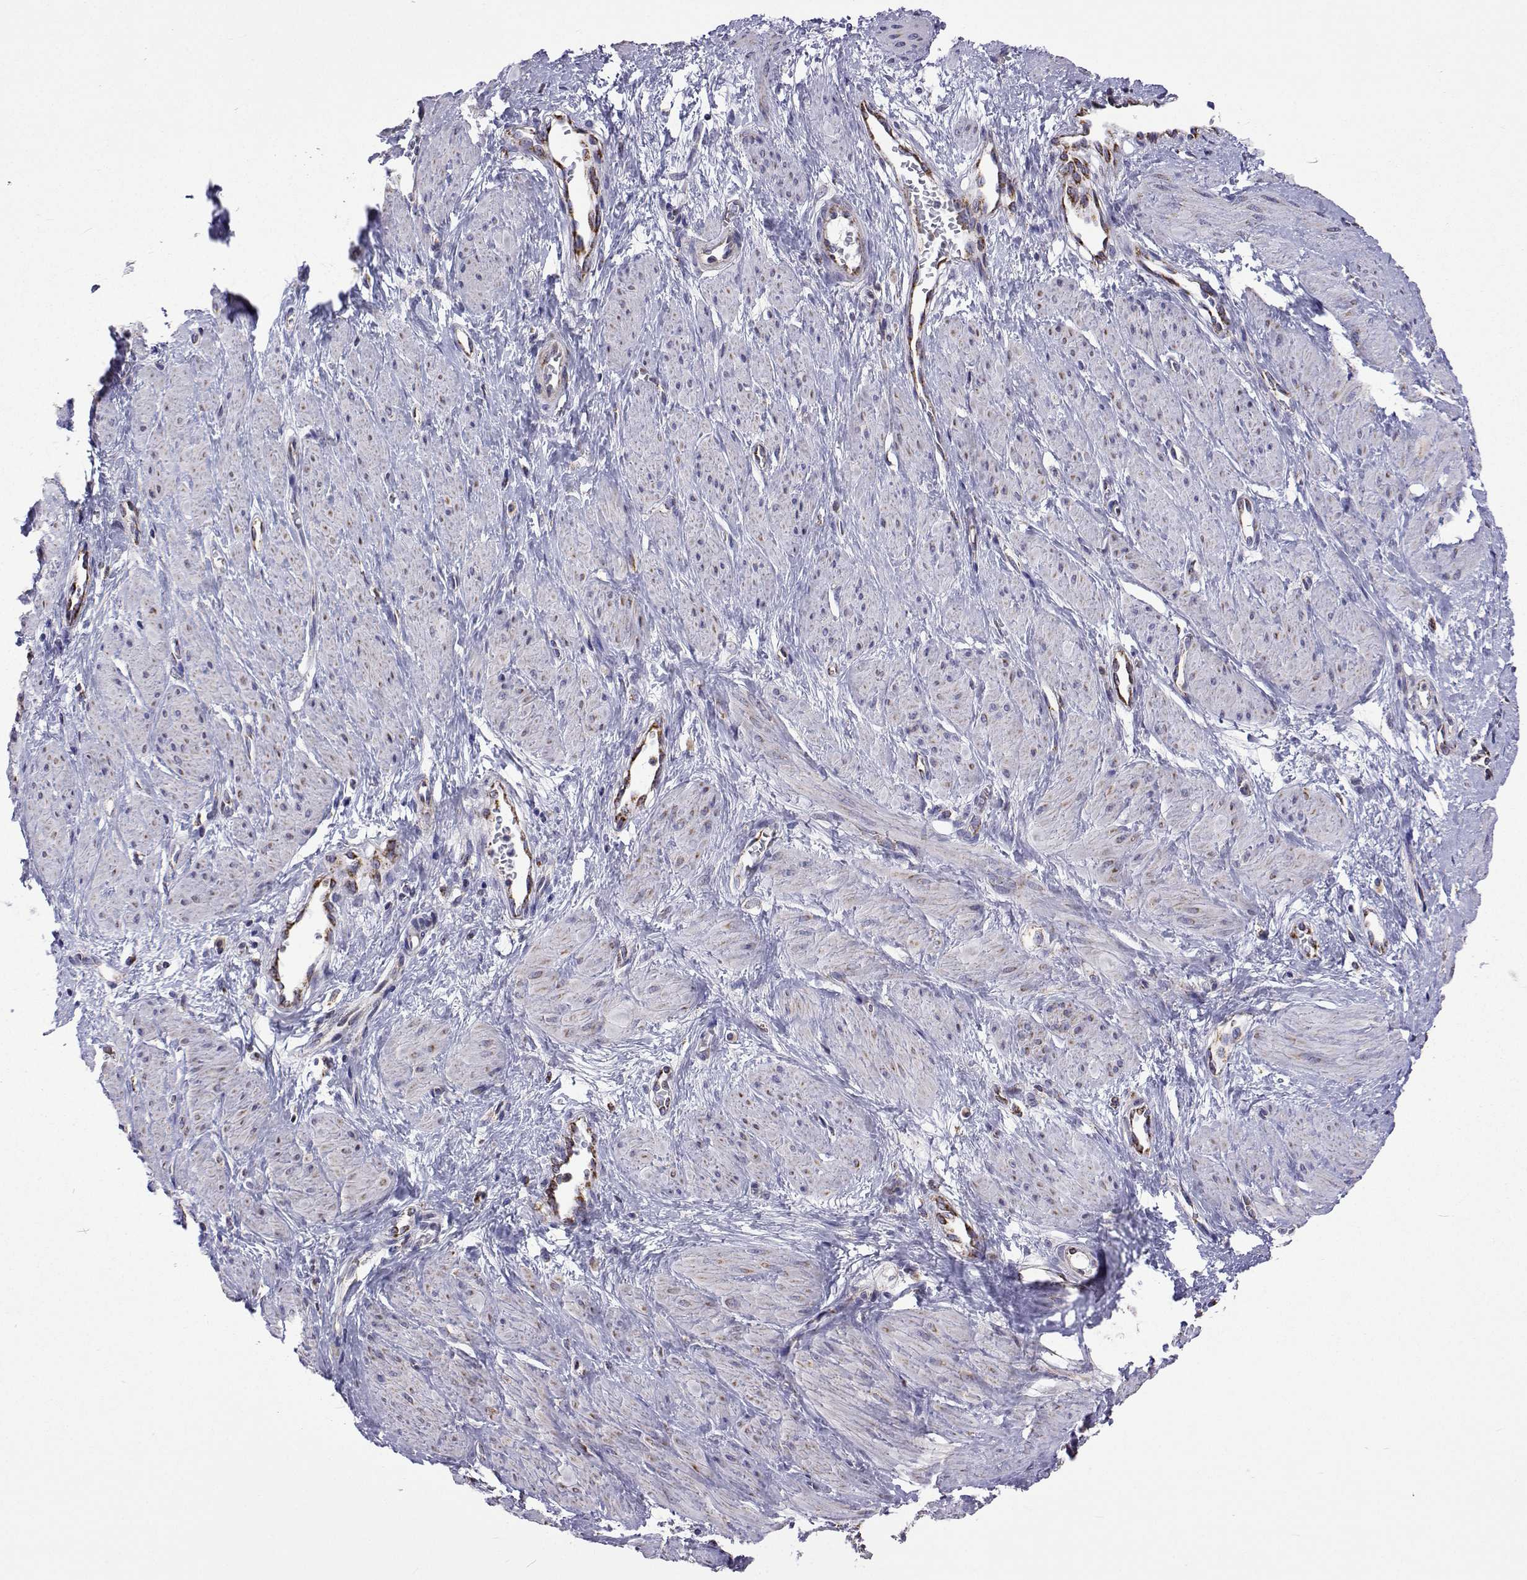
{"staining": {"intensity": "moderate", "quantity": "<25%", "location": "cytoplasmic/membranous"}, "tissue": "smooth muscle", "cell_type": "Smooth muscle cells", "image_type": "normal", "snomed": [{"axis": "morphology", "description": "Normal tissue, NOS"}, {"axis": "topography", "description": "Smooth muscle"}, {"axis": "topography", "description": "Uterus"}], "caption": "A brown stain highlights moderate cytoplasmic/membranous staining of a protein in smooth muscle cells of normal human smooth muscle. (DAB IHC with brightfield microscopy, high magnification).", "gene": "MCCC2", "patient": {"sex": "female", "age": 39}}